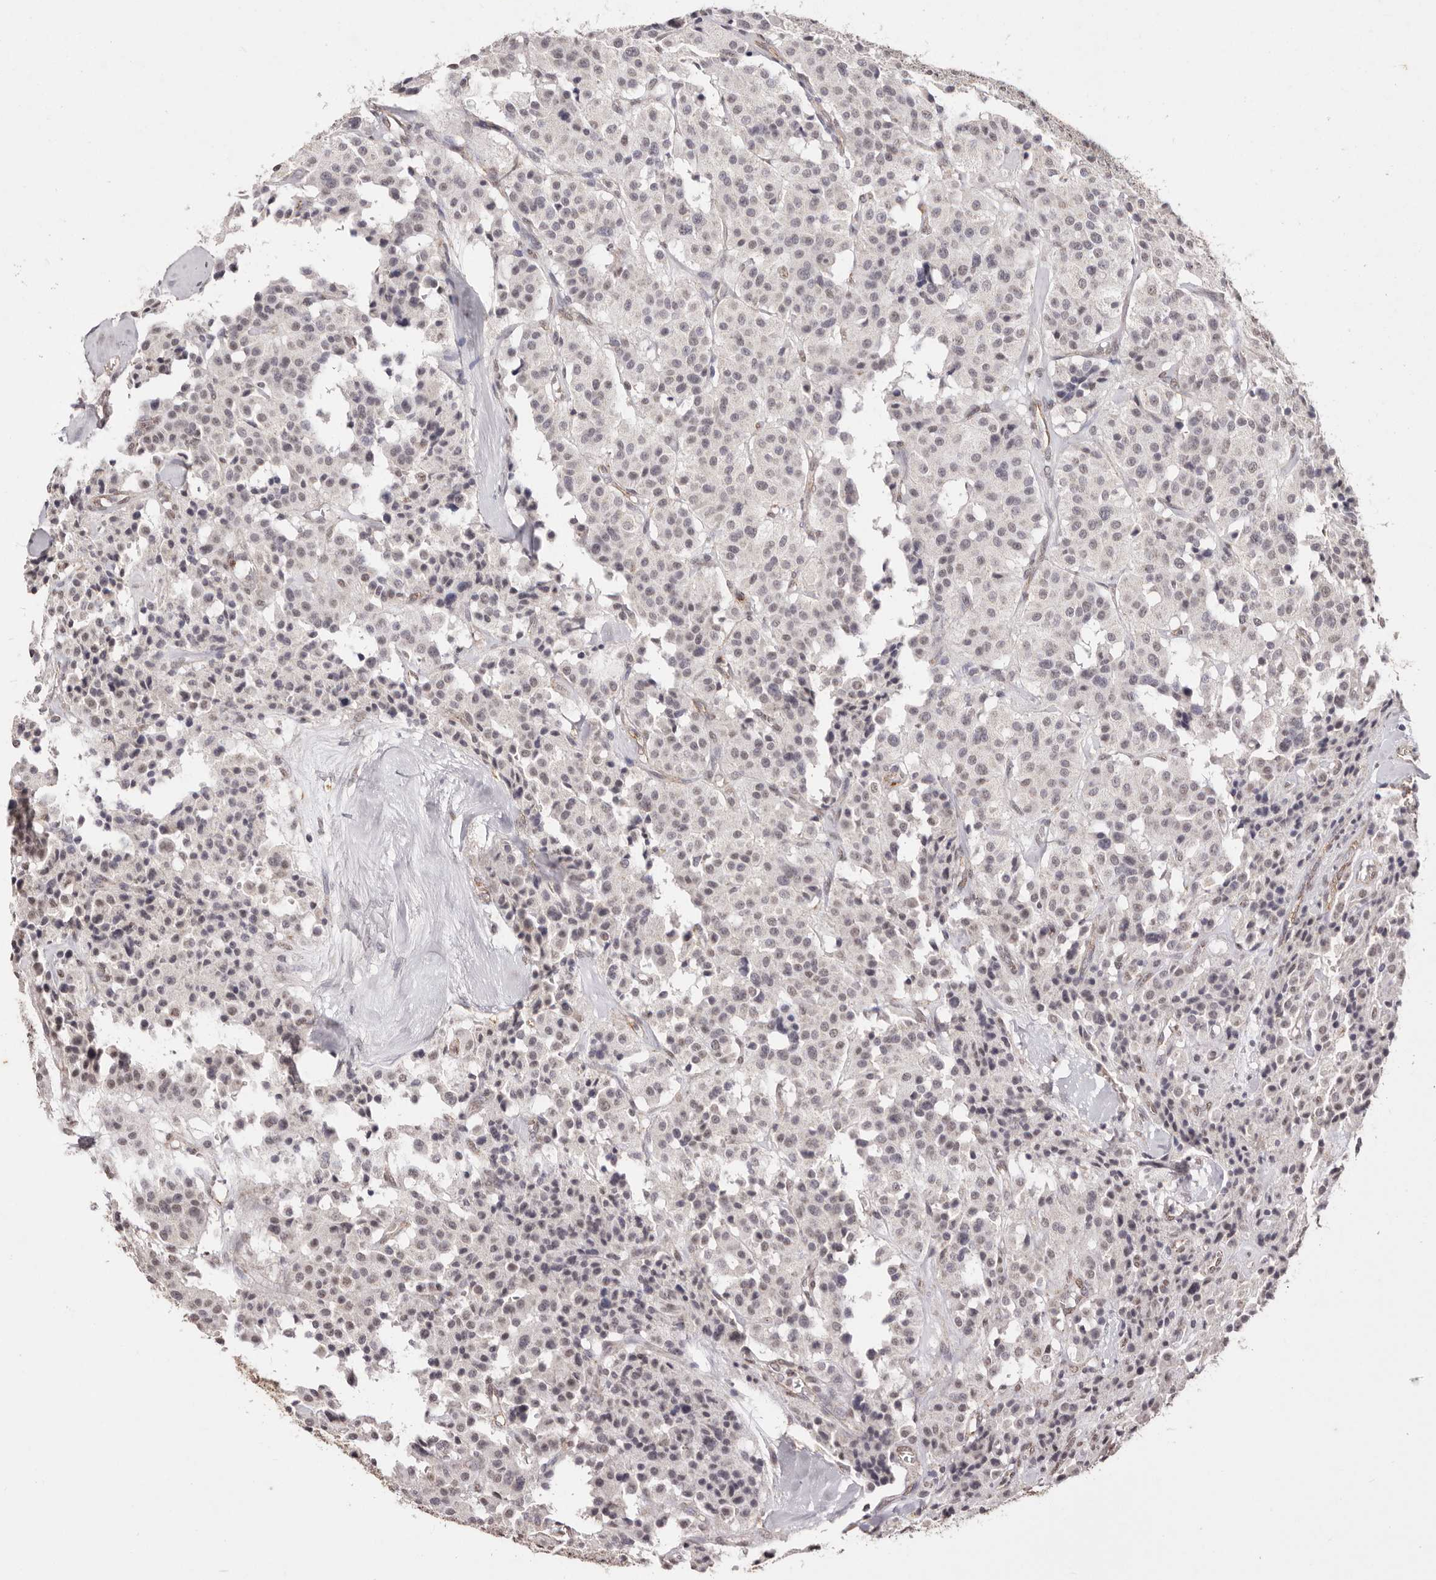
{"staining": {"intensity": "weak", "quantity": "<25%", "location": "nuclear"}, "tissue": "carcinoid", "cell_type": "Tumor cells", "image_type": "cancer", "snomed": [{"axis": "morphology", "description": "Carcinoid, malignant, NOS"}, {"axis": "topography", "description": "Lung"}], "caption": "Immunohistochemistry of carcinoid displays no positivity in tumor cells. The staining was performed using DAB to visualize the protein expression in brown, while the nuclei were stained in blue with hematoxylin (Magnification: 20x).", "gene": "RPS6KA5", "patient": {"sex": "male", "age": 30}}